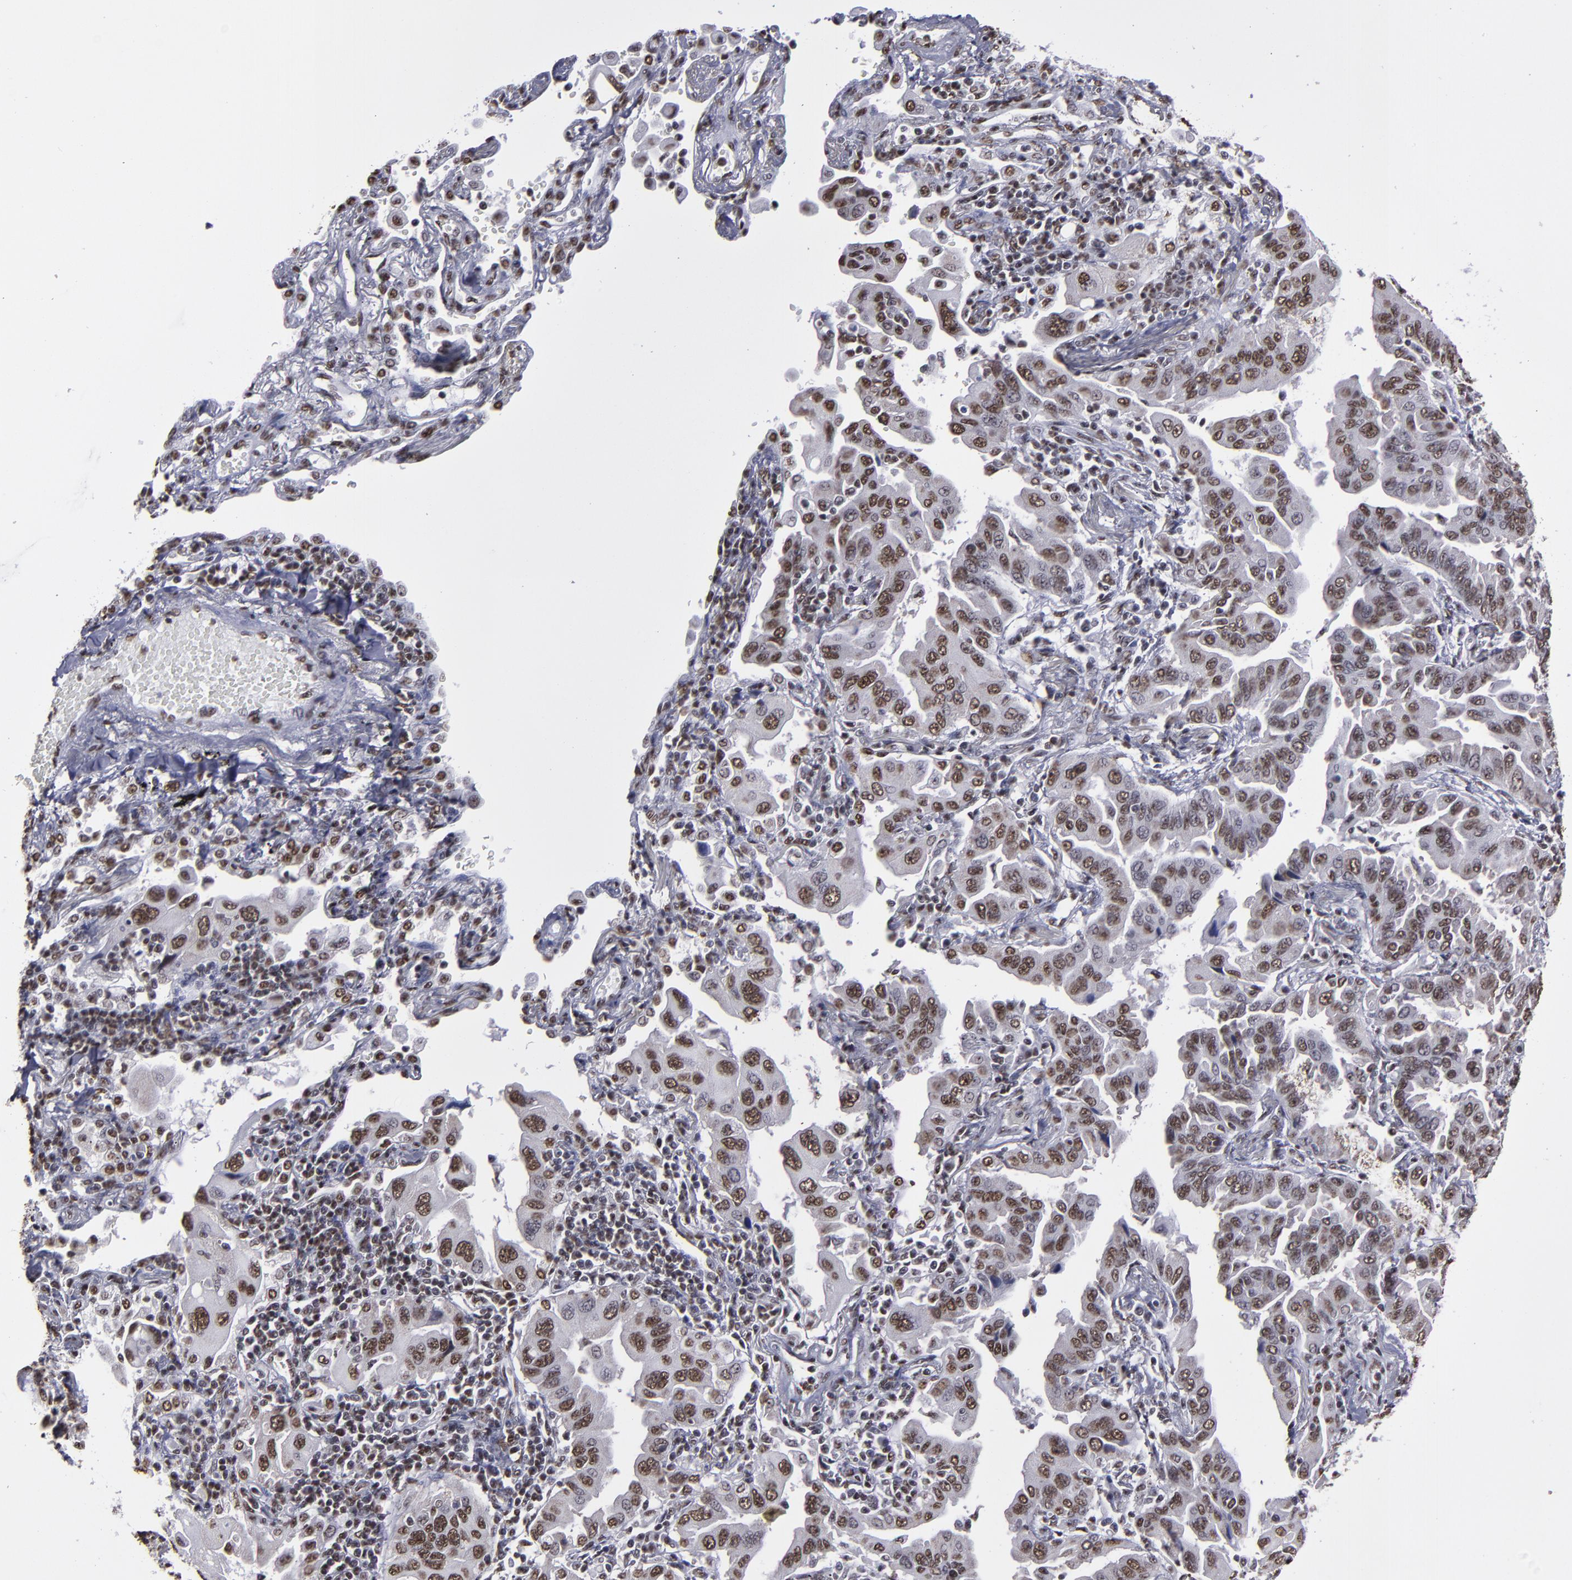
{"staining": {"intensity": "moderate", "quantity": "25%-75%", "location": "nuclear"}, "tissue": "lung cancer", "cell_type": "Tumor cells", "image_type": "cancer", "snomed": [{"axis": "morphology", "description": "Adenocarcinoma, NOS"}, {"axis": "topography", "description": "Lung"}], "caption": "Human lung cancer stained with a brown dye displays moderate nuclear positive positivity in about 25%-75% of tumor cells.", "gene": "HNRNPA2B1", "patient": {"sex": "female", "age": 65}}